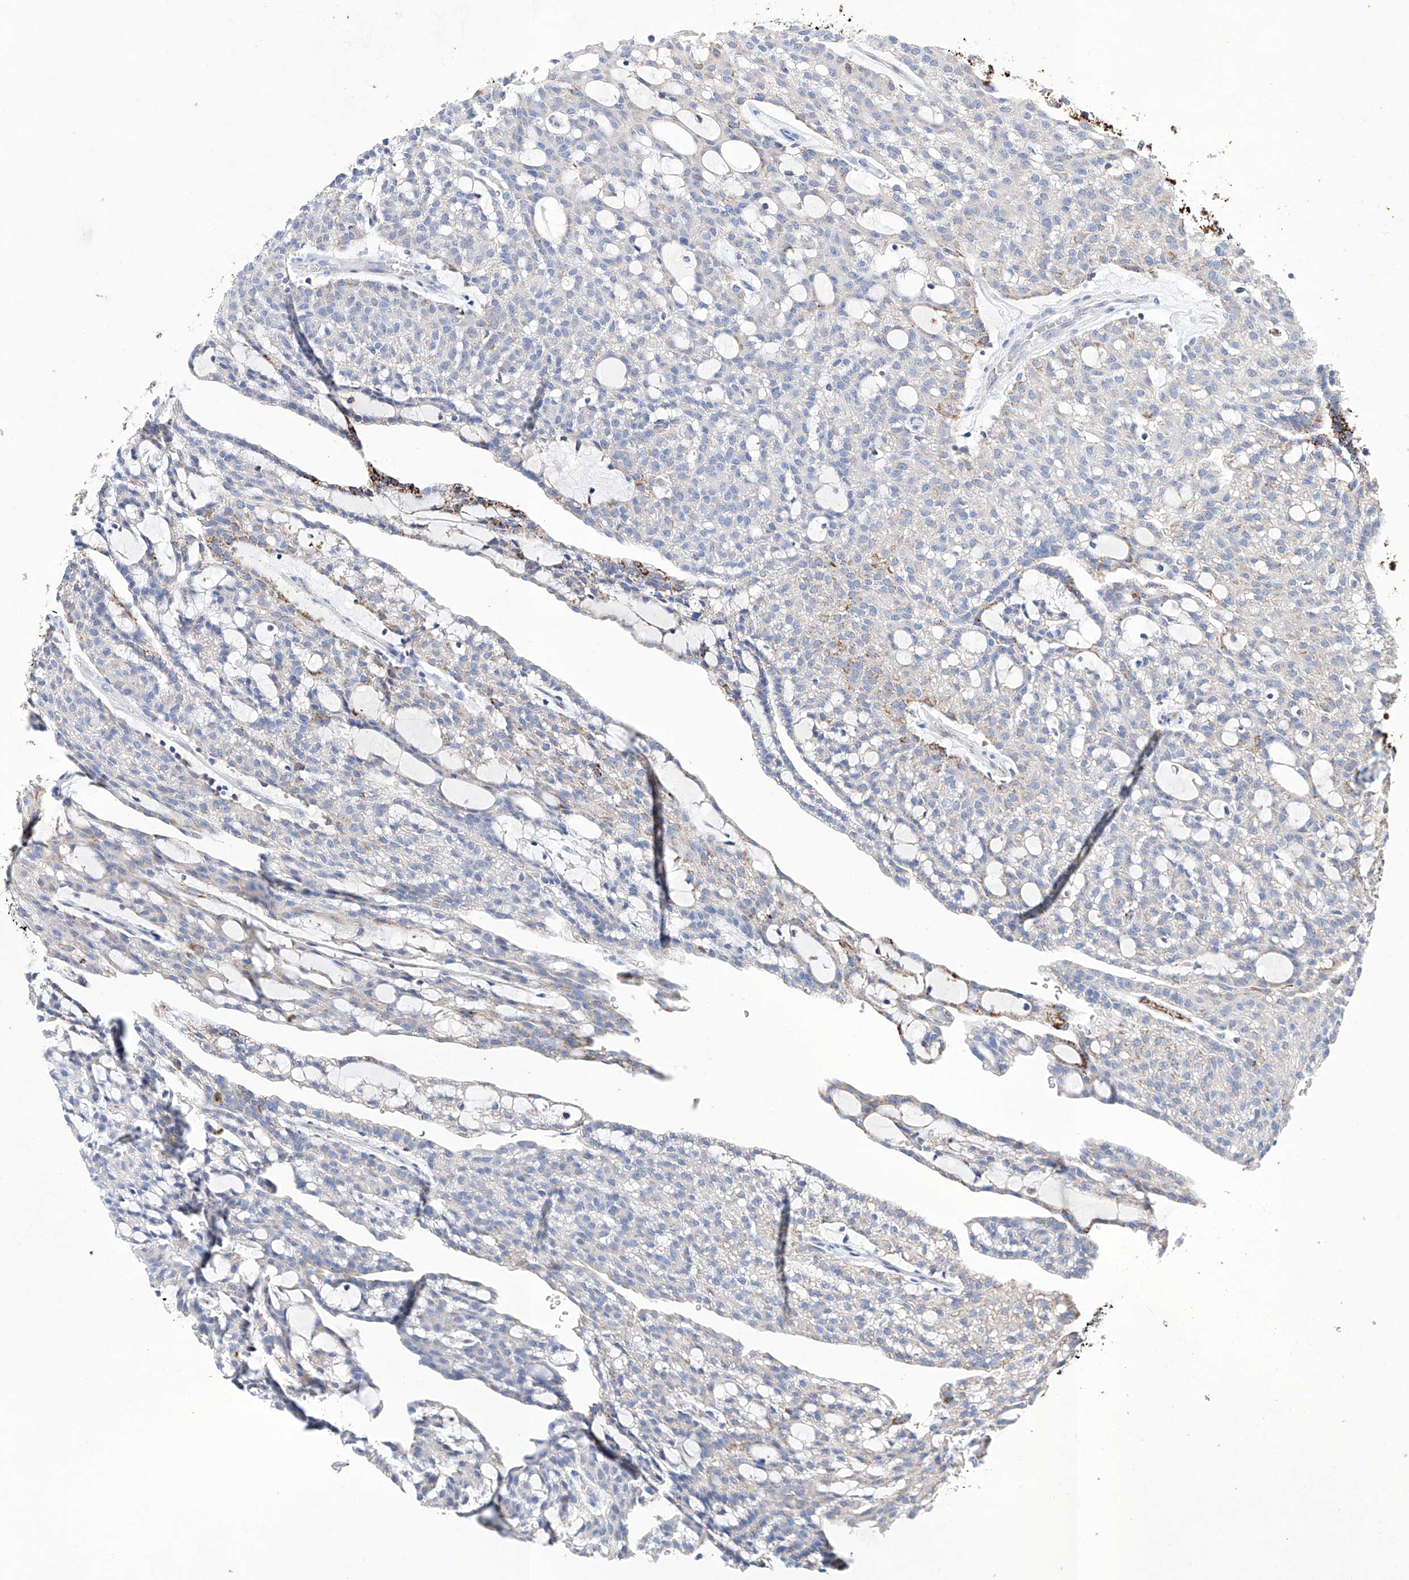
{"staining": {"intensity": "moderate", "quantity": "<25%", "location": "cytoplasmic/membranous"}, "tissue": "renal cancer", "cell_type": "Tumor cells", "image_type": "cancer", "snomed": [{"axis": "morphology", "description": "Adenocarcinoma, NOS"}, {"axis": "topography", "description": "Kidney"}], "caption": "DAB immunohistochemical staining of human renal cancer (adenocarcinoma) shows moderate cytoplasmic/membranous protein positivity in approximately <25% of tumor cells.", "gene": "NRROS", "patient": {"sex": "male", "age": 63}}